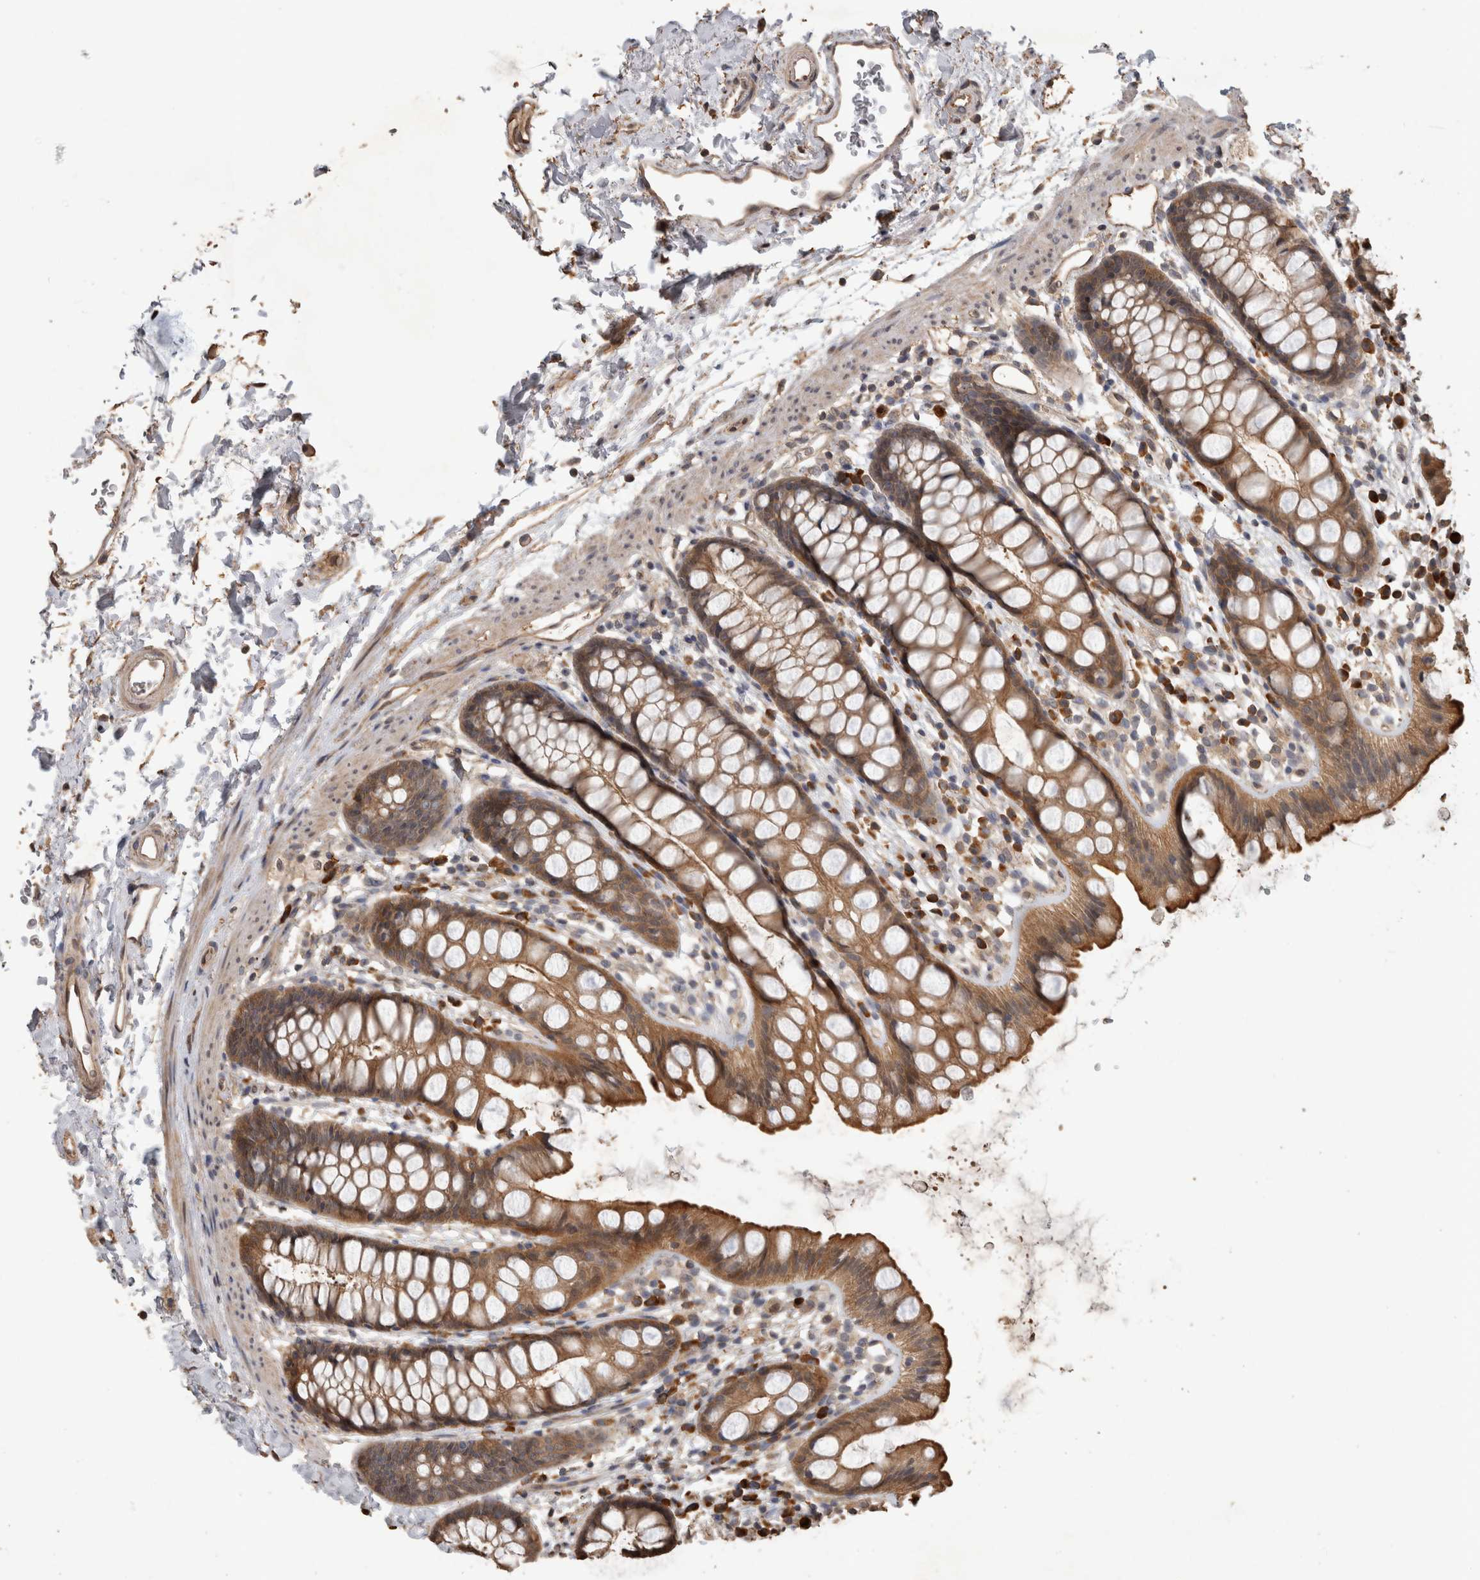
{"staining": {"intensity": "moderate", "quantity": ">75%", "location": "cytoplasmic/membranous"}, "tissue": "rectum", "cell_type": "Glandular cells", "image_type": "normal", "snomed": [{"axis": "morphology", "description": "Normal tissue, NOS"}, {"axis": "topography", "description": "Rectum"}], "caption": "An immunohistochemistry (IHC) image of unremarkable tissue is shown. Protein staining in brown shows moderate cytoplasmic/membranous positivity in rectum within glandular cells.", "gene": "RHPN1", "patient": {"sex": "female", "age": 65}}